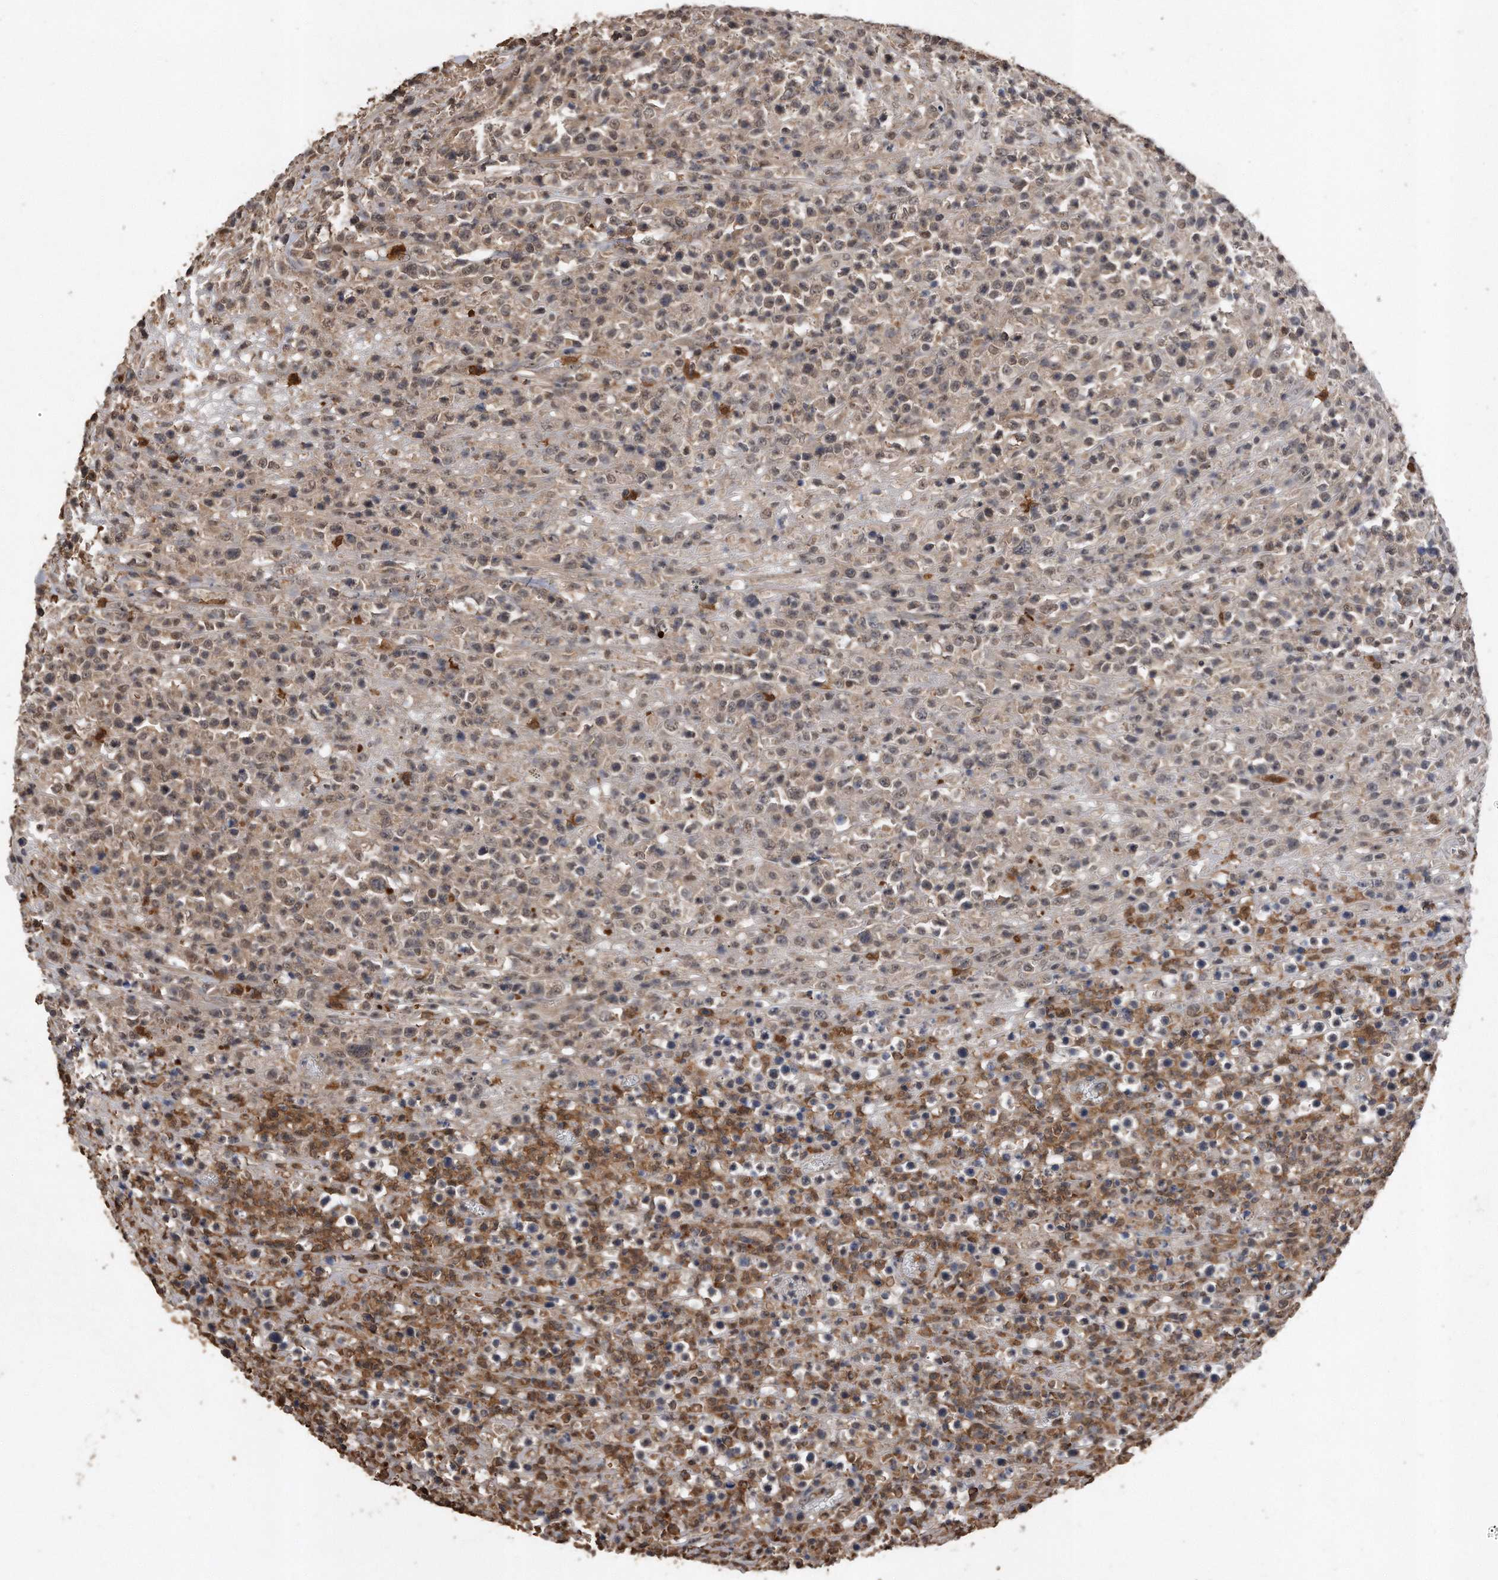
{"staining": {"intensity": "weak", "quantity": "25%-75%", "location": "cytoplasmic/membranous,nuclear"}, "tissue": "lymphoma", "cell_type": "Tumor cells", "image_type": "cancer", "snomed": [{"axis": "morphology", "description": "Malignant lymphoma, non-Hodgkin's type, High grade"}, {"axis": "topography", "description": "Colon"}], "caption": "Immunohistochemical staining of human malignant lymphoma, non-Hodgkin's type (high-grade) displays low levels of weak cytoplasmic/membranous and nuclear protein expression in about 25%-75% of tumor cells.", "gene": "PELO", "patient": {"sex": "female", "age": 53}}